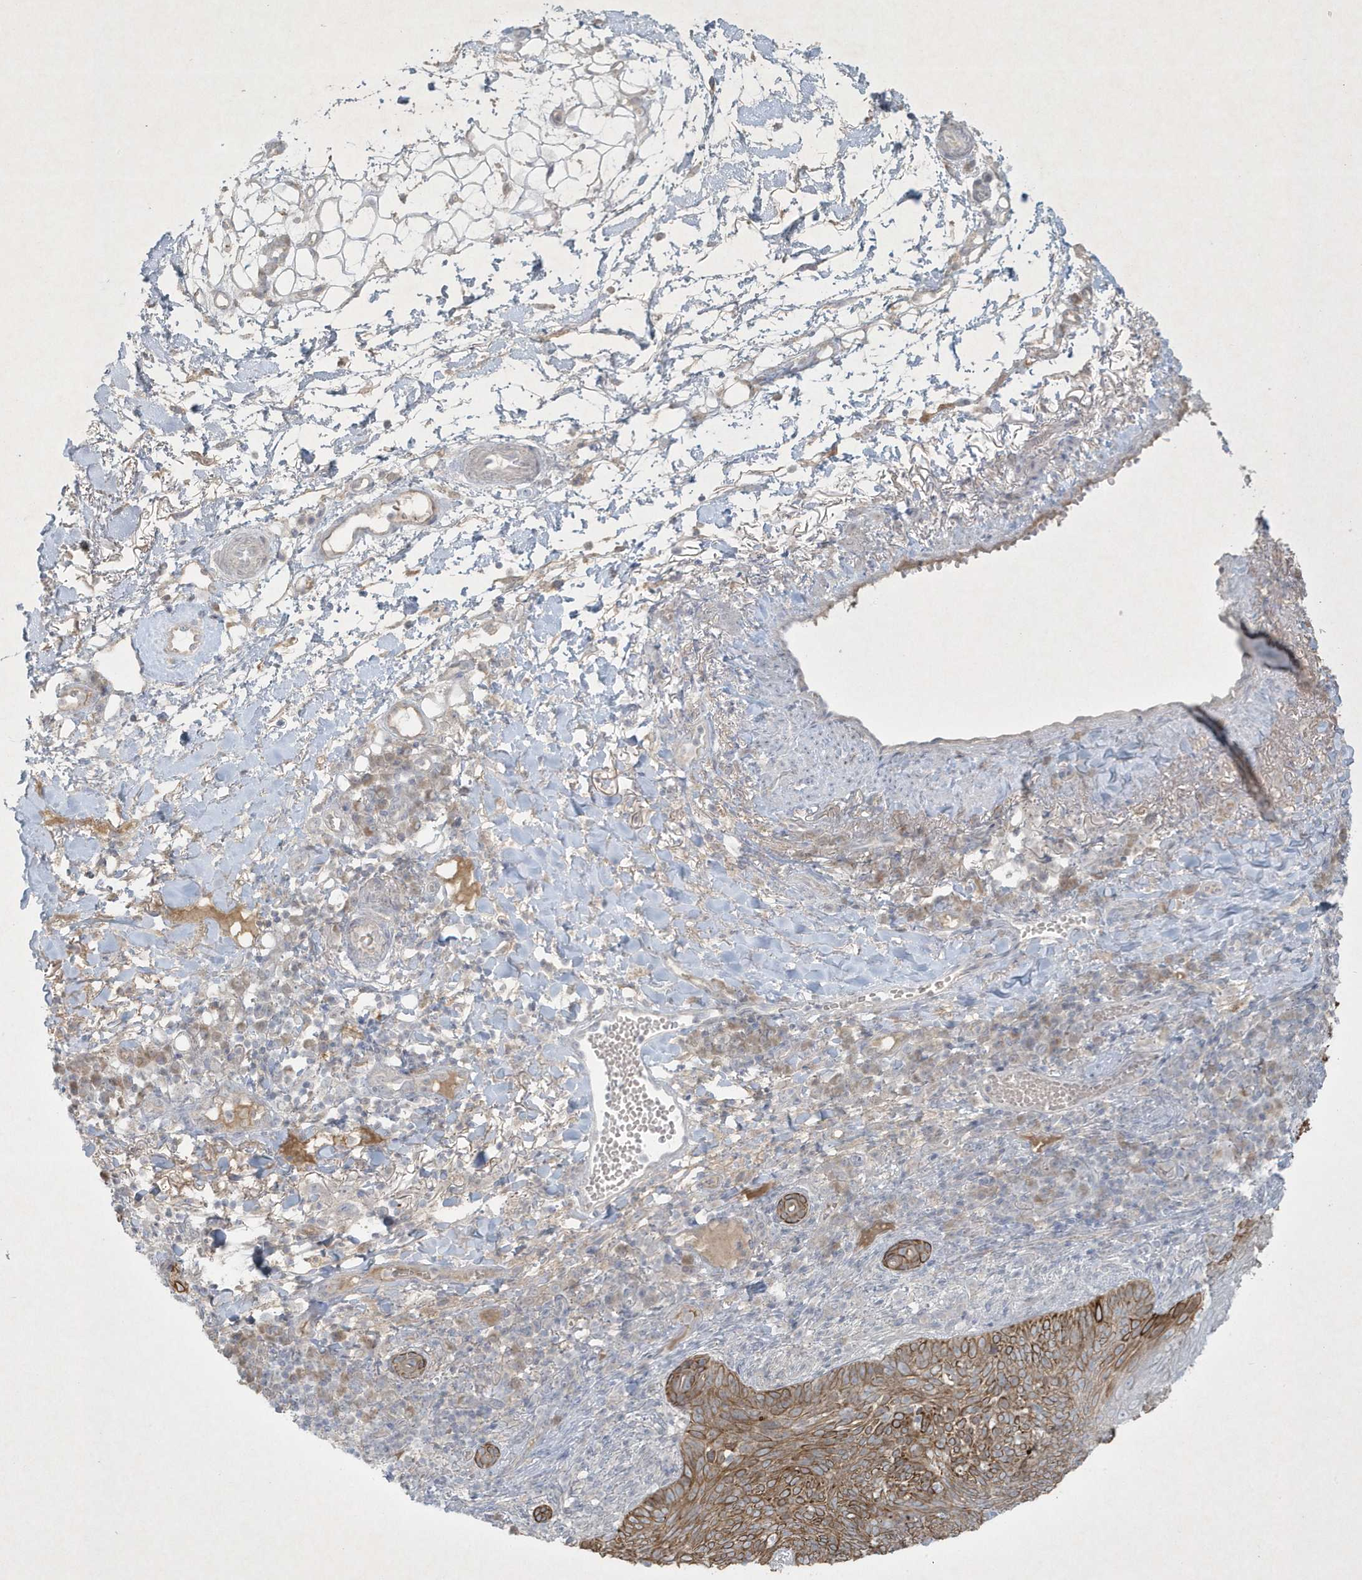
{"staining": {"intensity": "moderate", "quantity": ">75%", "location": "cytoplasmic/membranous"}, "tissue": "skin cancer", "cell_type": "Tumor cells", "image_type": "cancer", "snomed": [{"axis": "morphology", "description": "Basal cell carcinoma"}, {"axis": "topography", "description": "Skin"}], "caption": "Human skin cancer (basal cell carcinoma) stained with a brown dye demonstrates moderate cytoplasmic/membranous positive staining in about >75% of tumor cells.", "gene": "CCDC24", "patient": {"sex": "male", "age": 85}}